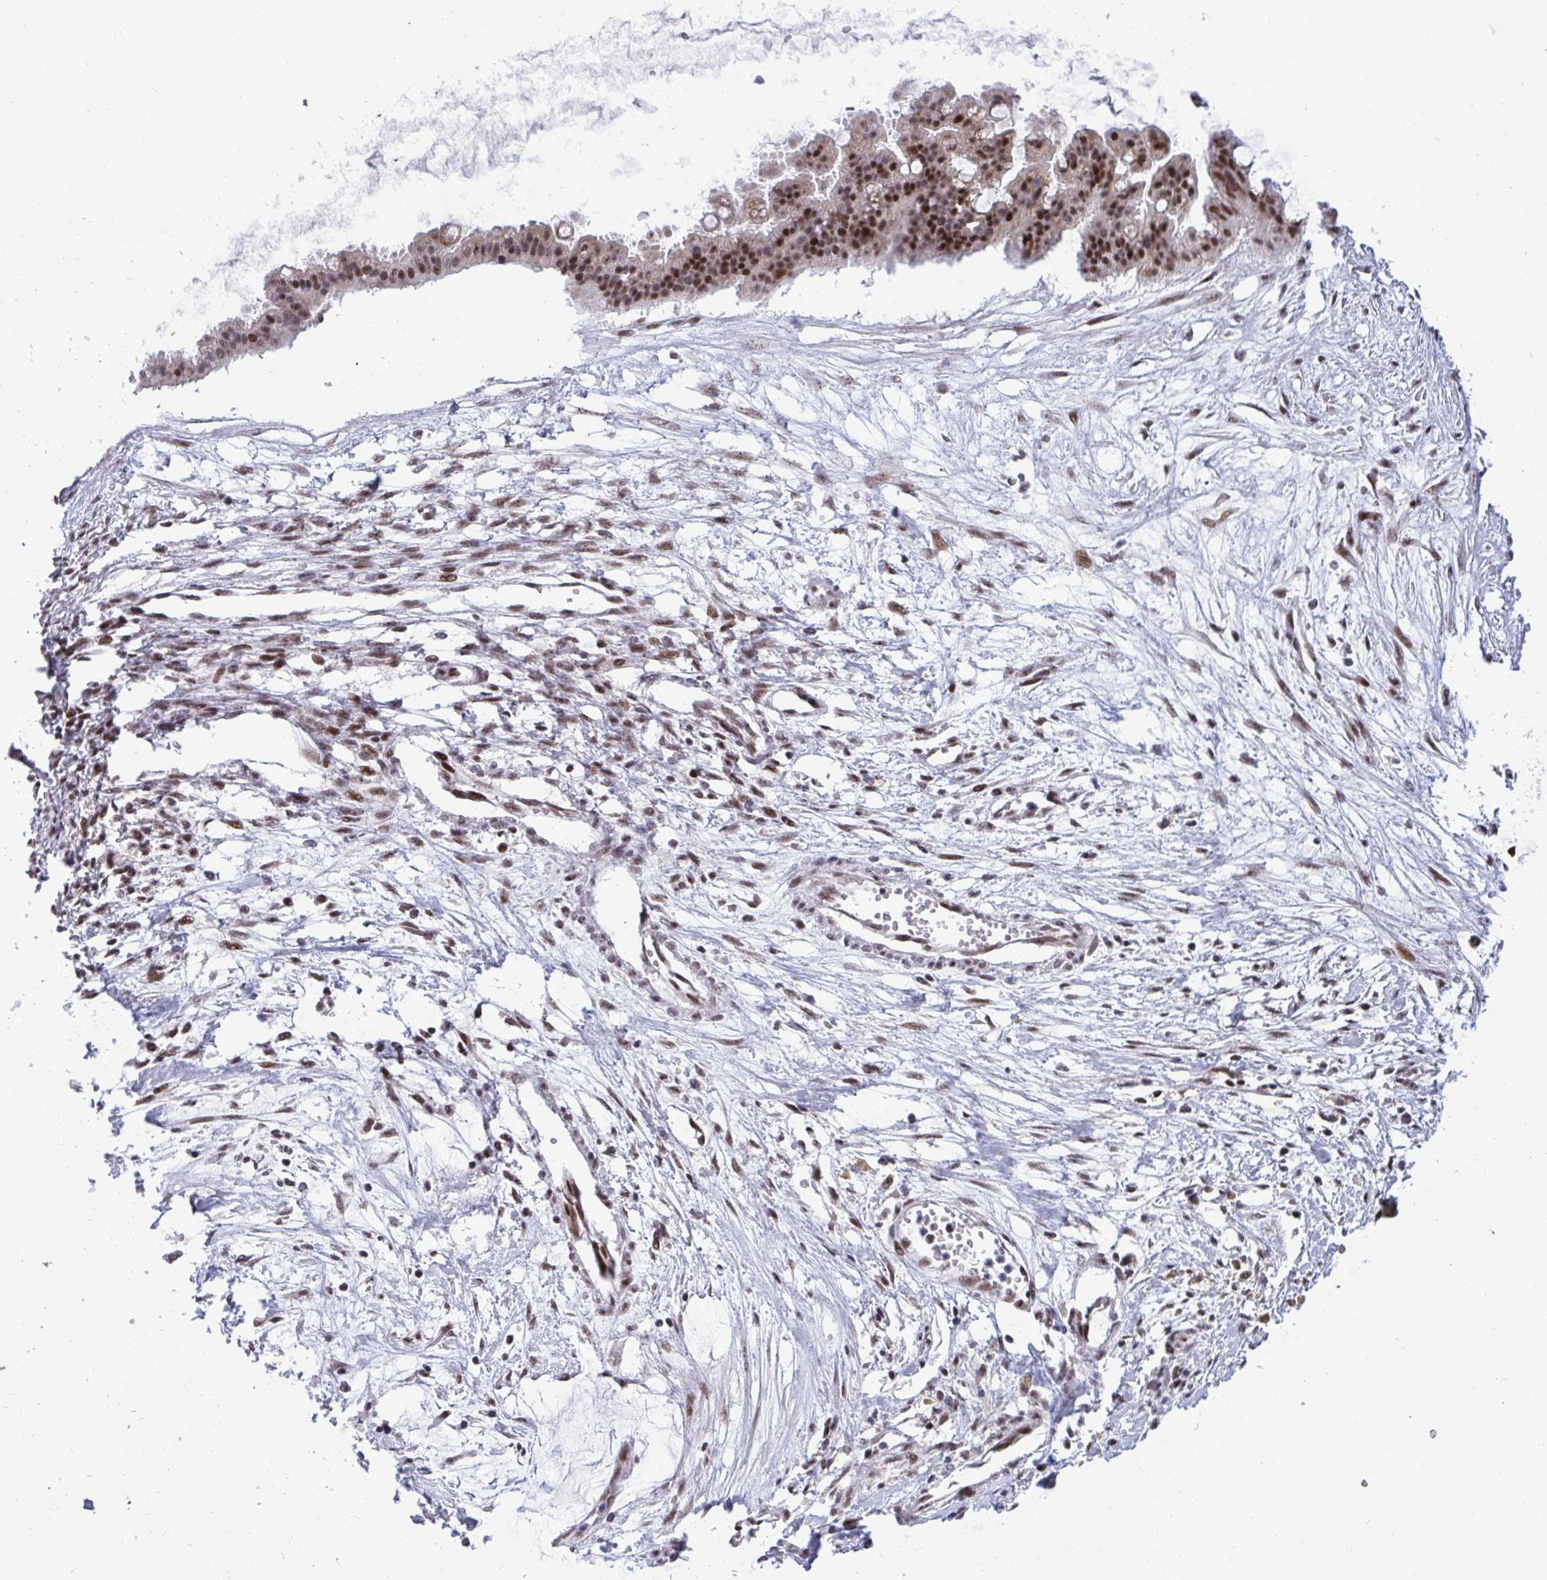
{"staining": {"intensity": "moderate", "quantity": ">75%", "location": "nuclear"}, "tissue": "ovarian cancer", "cell_type": "Tumor cells", "image_type": "cancer", "snomed": [{"axis": "morphology", "description": "Cystadenocarcinoma, mucinous, NOS"}, {"axis": "topography", "description": "Ovary"}], "caption": "Mucinous cystadenocarcinoma (ovarian) stained for a protein (brown) exhibits moderate nuclear positive positivity in about >75% of tumor cells.", "gene": "WBP11", "patient": {"sex": "female", "age": 73}}